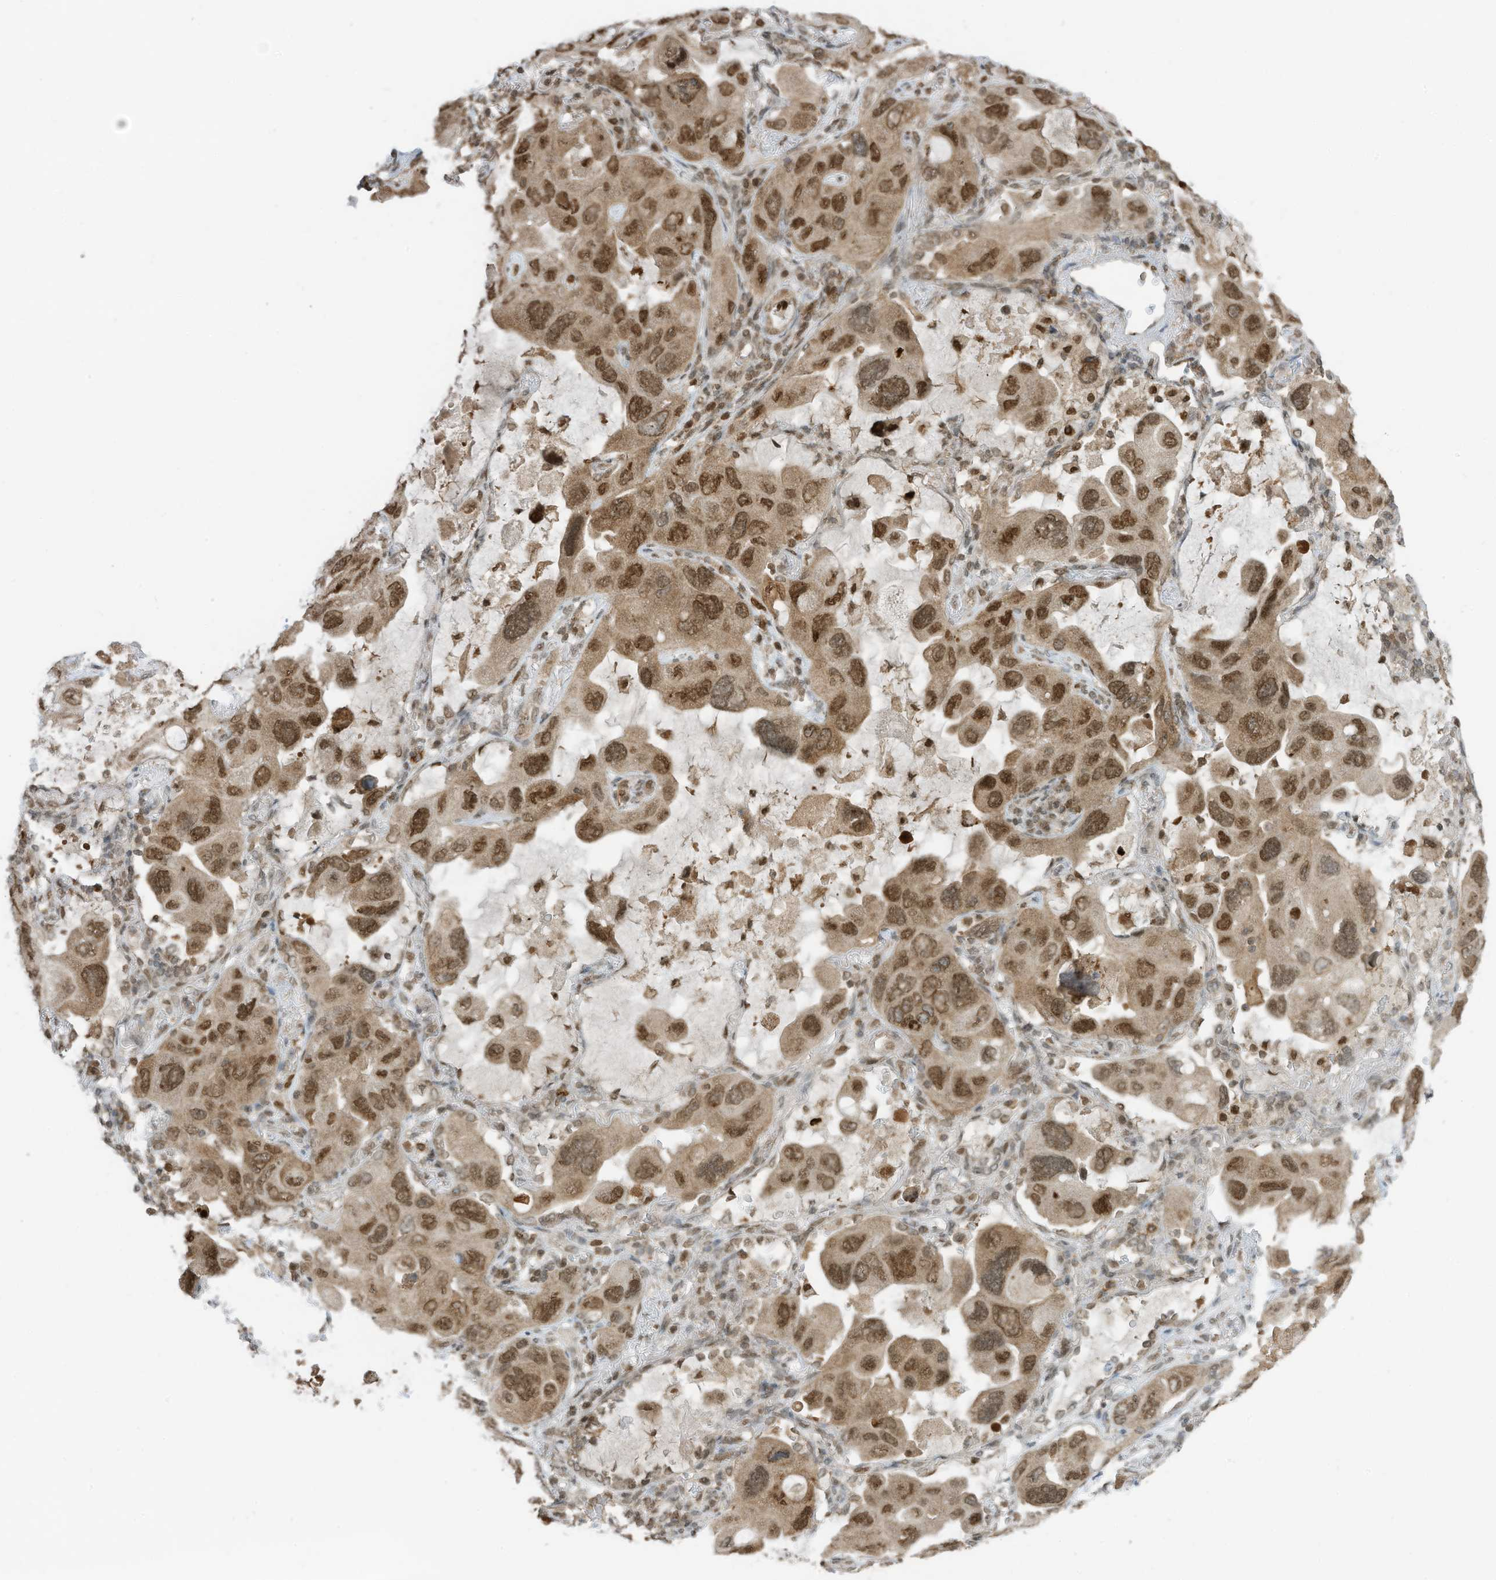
{"staining": {"intensity": "moderate", "quantity": ">75%", "location": "nuclear"}, "tissue": "lung cancer", "cell_type": "Tumor cells", "image_type": "cancer", "snomed": [{"axis": "morphology", "description": "Squamous cell carcinoma, NOS"}, {"axis": "topography", "description": "Lung"}], "caption": "Human squamous cell carcinoma (lung) stained with a protein marker exhibits moderate staining in tumor cells.", "gene": "KPNB1", "patient": {"sex": "female", "age": 73}}